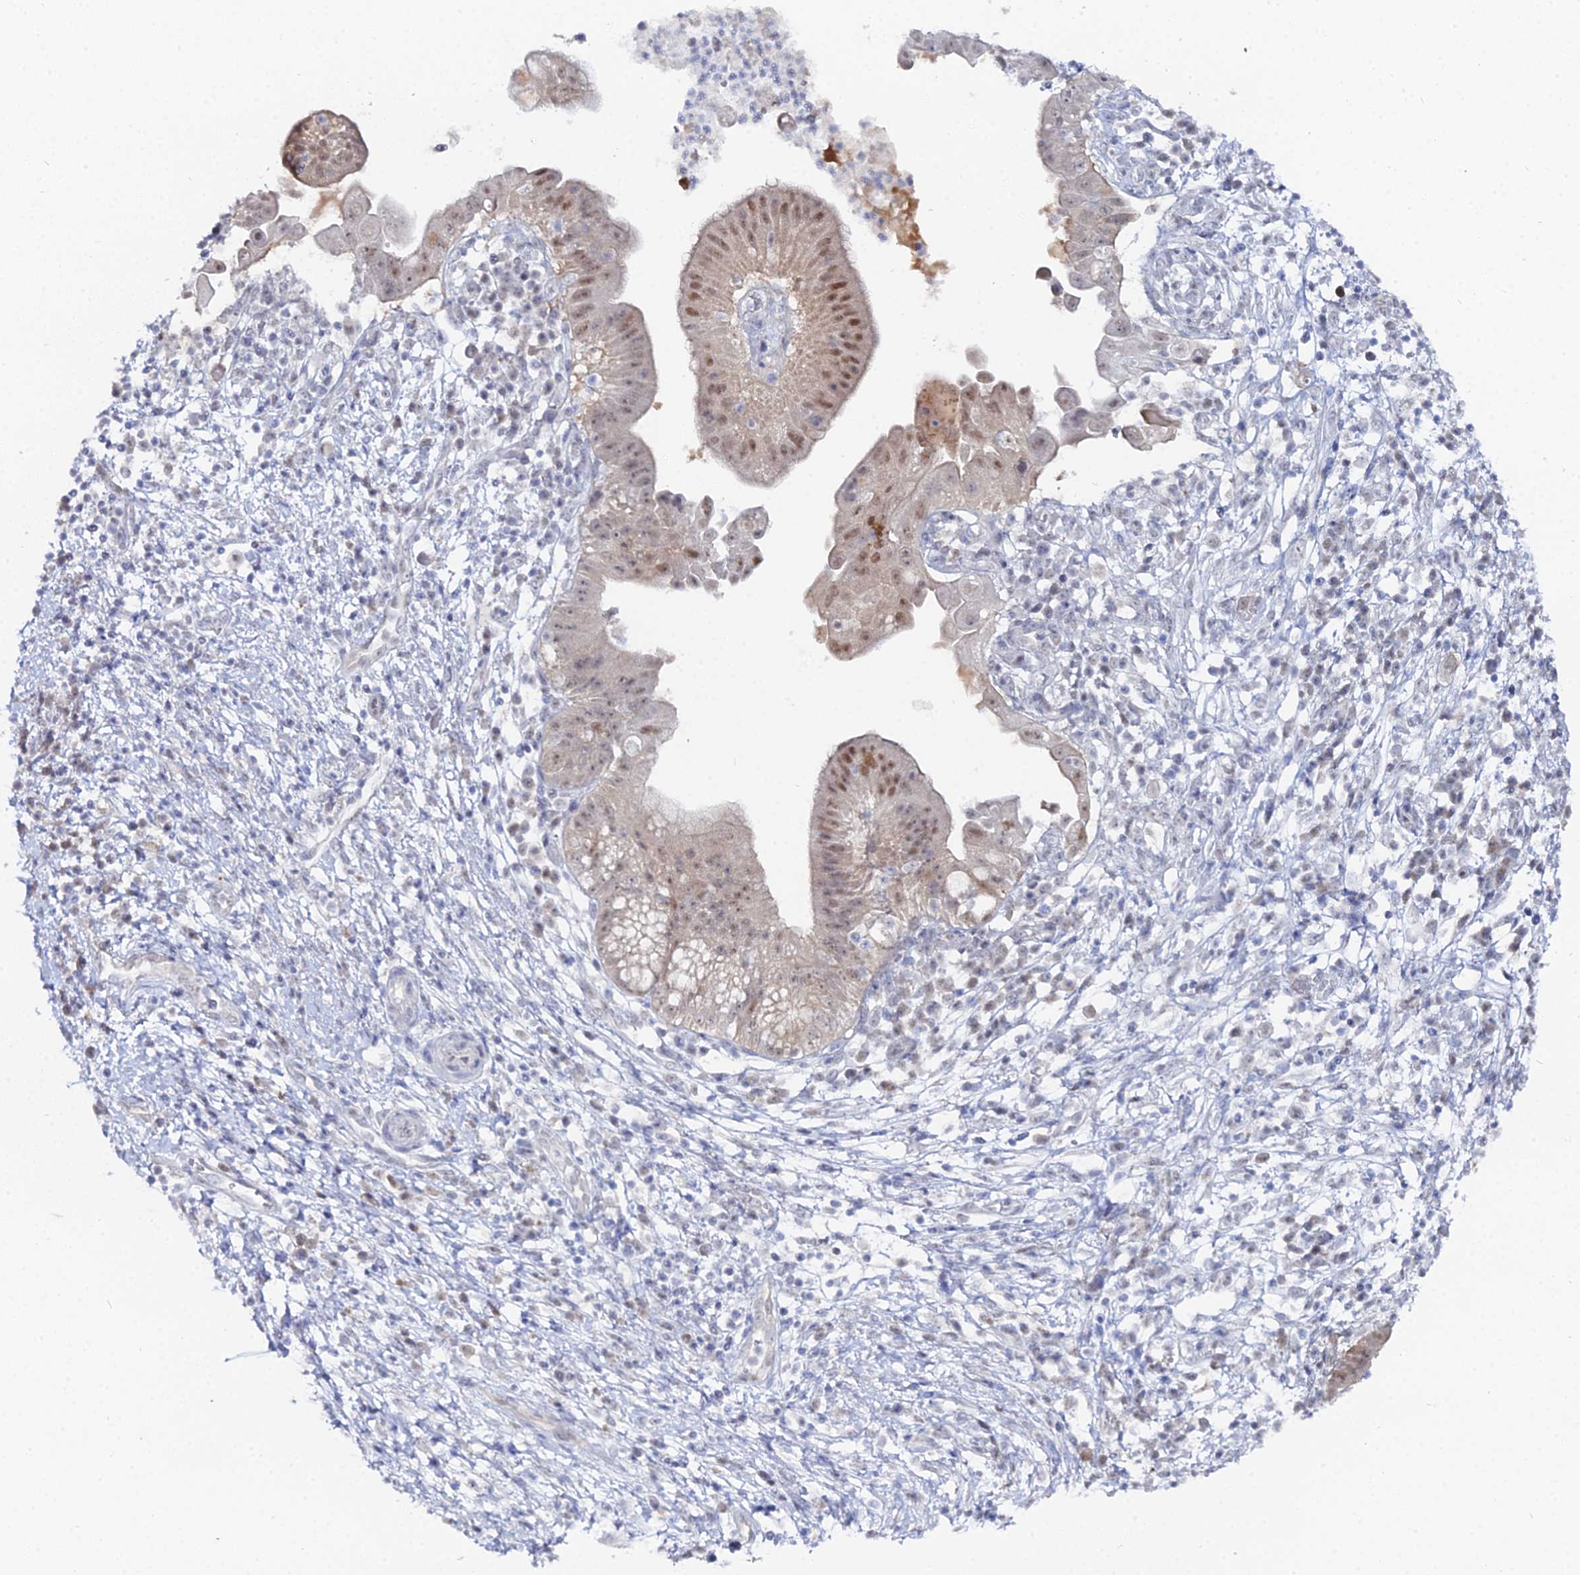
{"staining": {"intensity": "moderate", "quantity": "25%-75%", "location": "nuclear"}, "tissue": "pancreatic cancer", "cell_type": "Tumor cells", "image_type": "cancer", "snomed": [{"axis": "morphology", "description": "Adenocarcinoma, NOS"}, {"axis": "topography", "description": "Pancreas"}], "caption": "IHC photomicrograph of neoplastic tissue: human adenocarcinoma (pancreatic) stained using immunohistochemistry (IHC) shows medium levels of moderate protein expression localized specifically in the nuclear of tumor cells, appearing as a nuclear brown color.", "gene": "THAP4", "patient": {"sex": "male", "age": 68}}